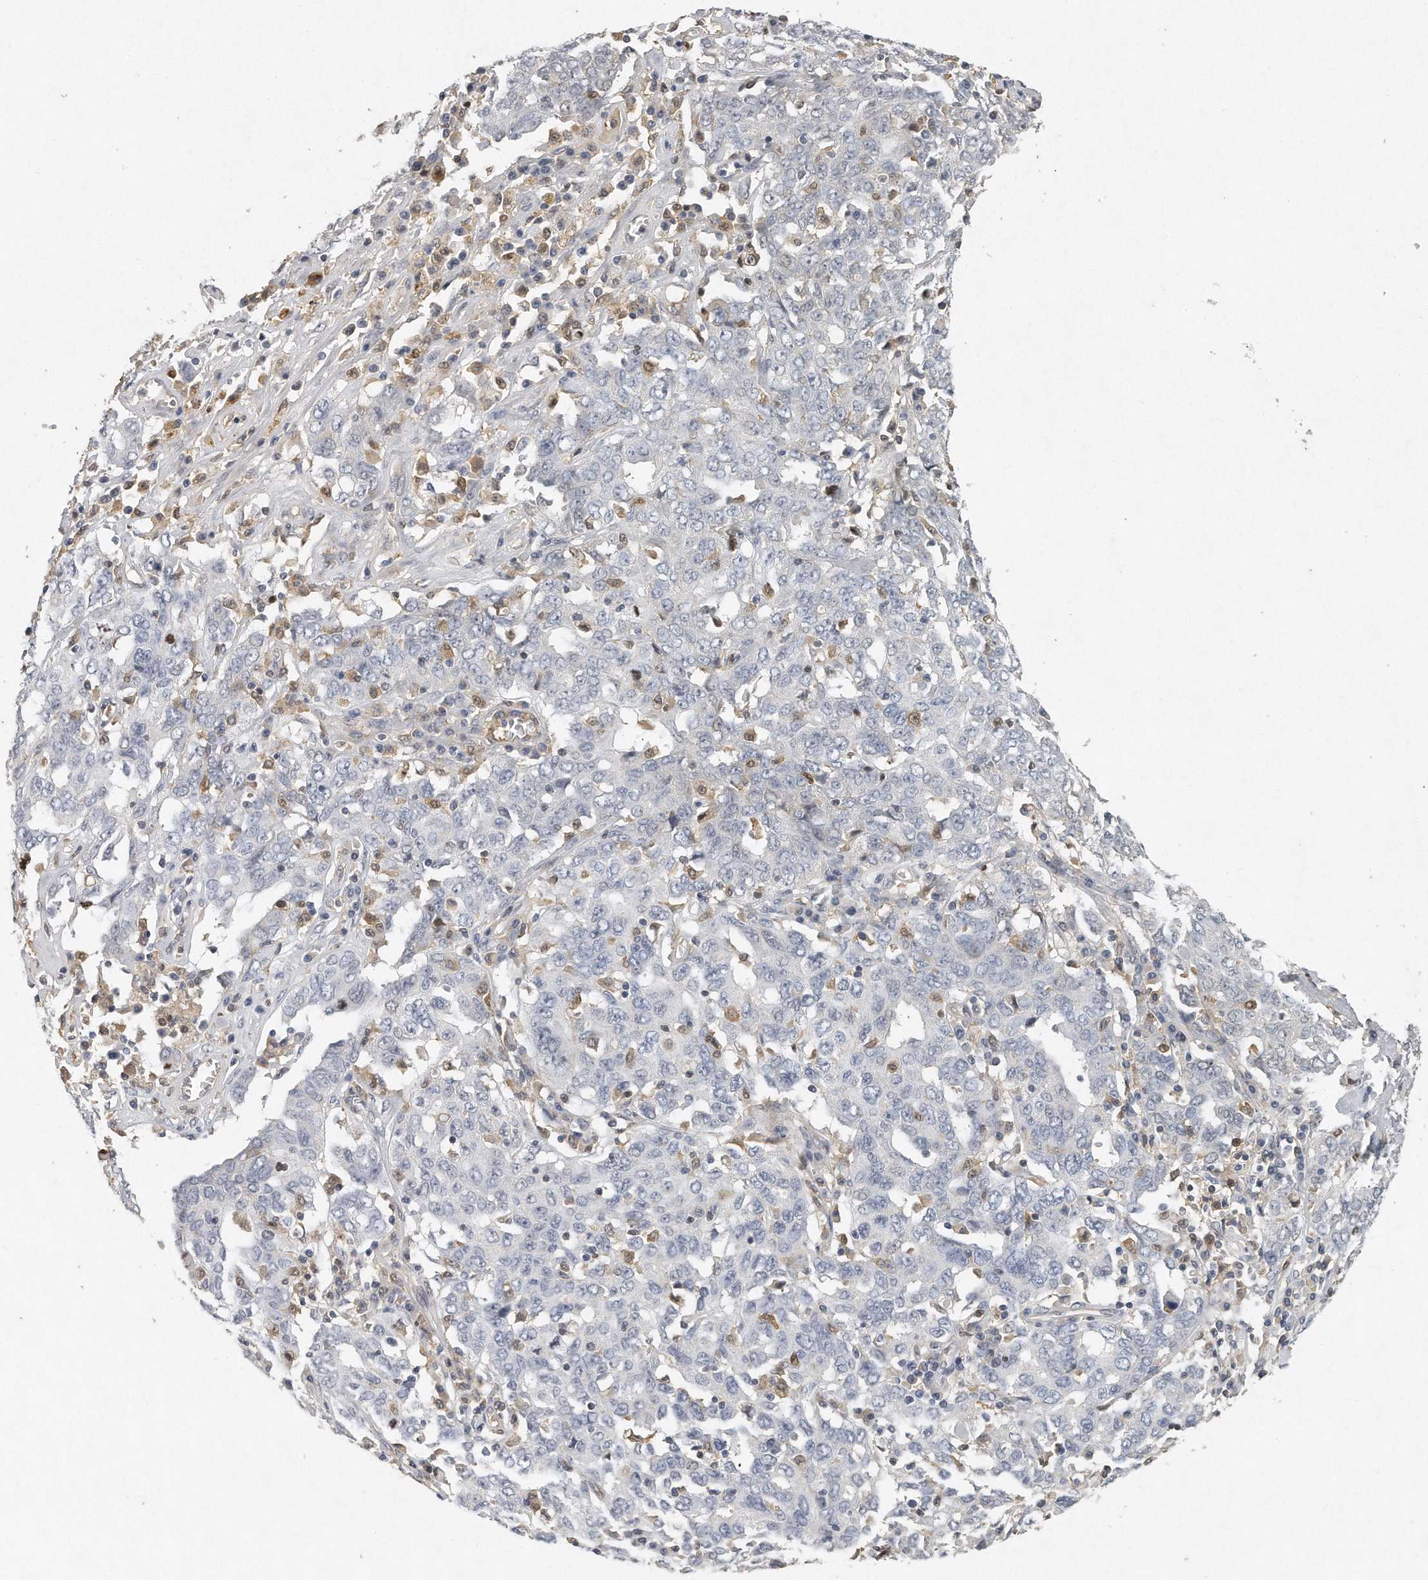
{"staining": {"intensity": "negative", "quantity": "none", "location": "none"}, "tissue": "ovarian cancer", "cell_type": "Tumor cells", "image_type": "cancer", "snomed": [{"axis": "morphology", "description": "Carcinoma, endometroid"}, {"axis": "topography", "description": "Ovary"}], "caption": "DAB immunohistochemical staining of ovarian cancer (endometroid carcinoma) reveals no significant staining in tumor cells.", "gene": "CAMK1", "patient": {"sex": "female", "age": 62}}